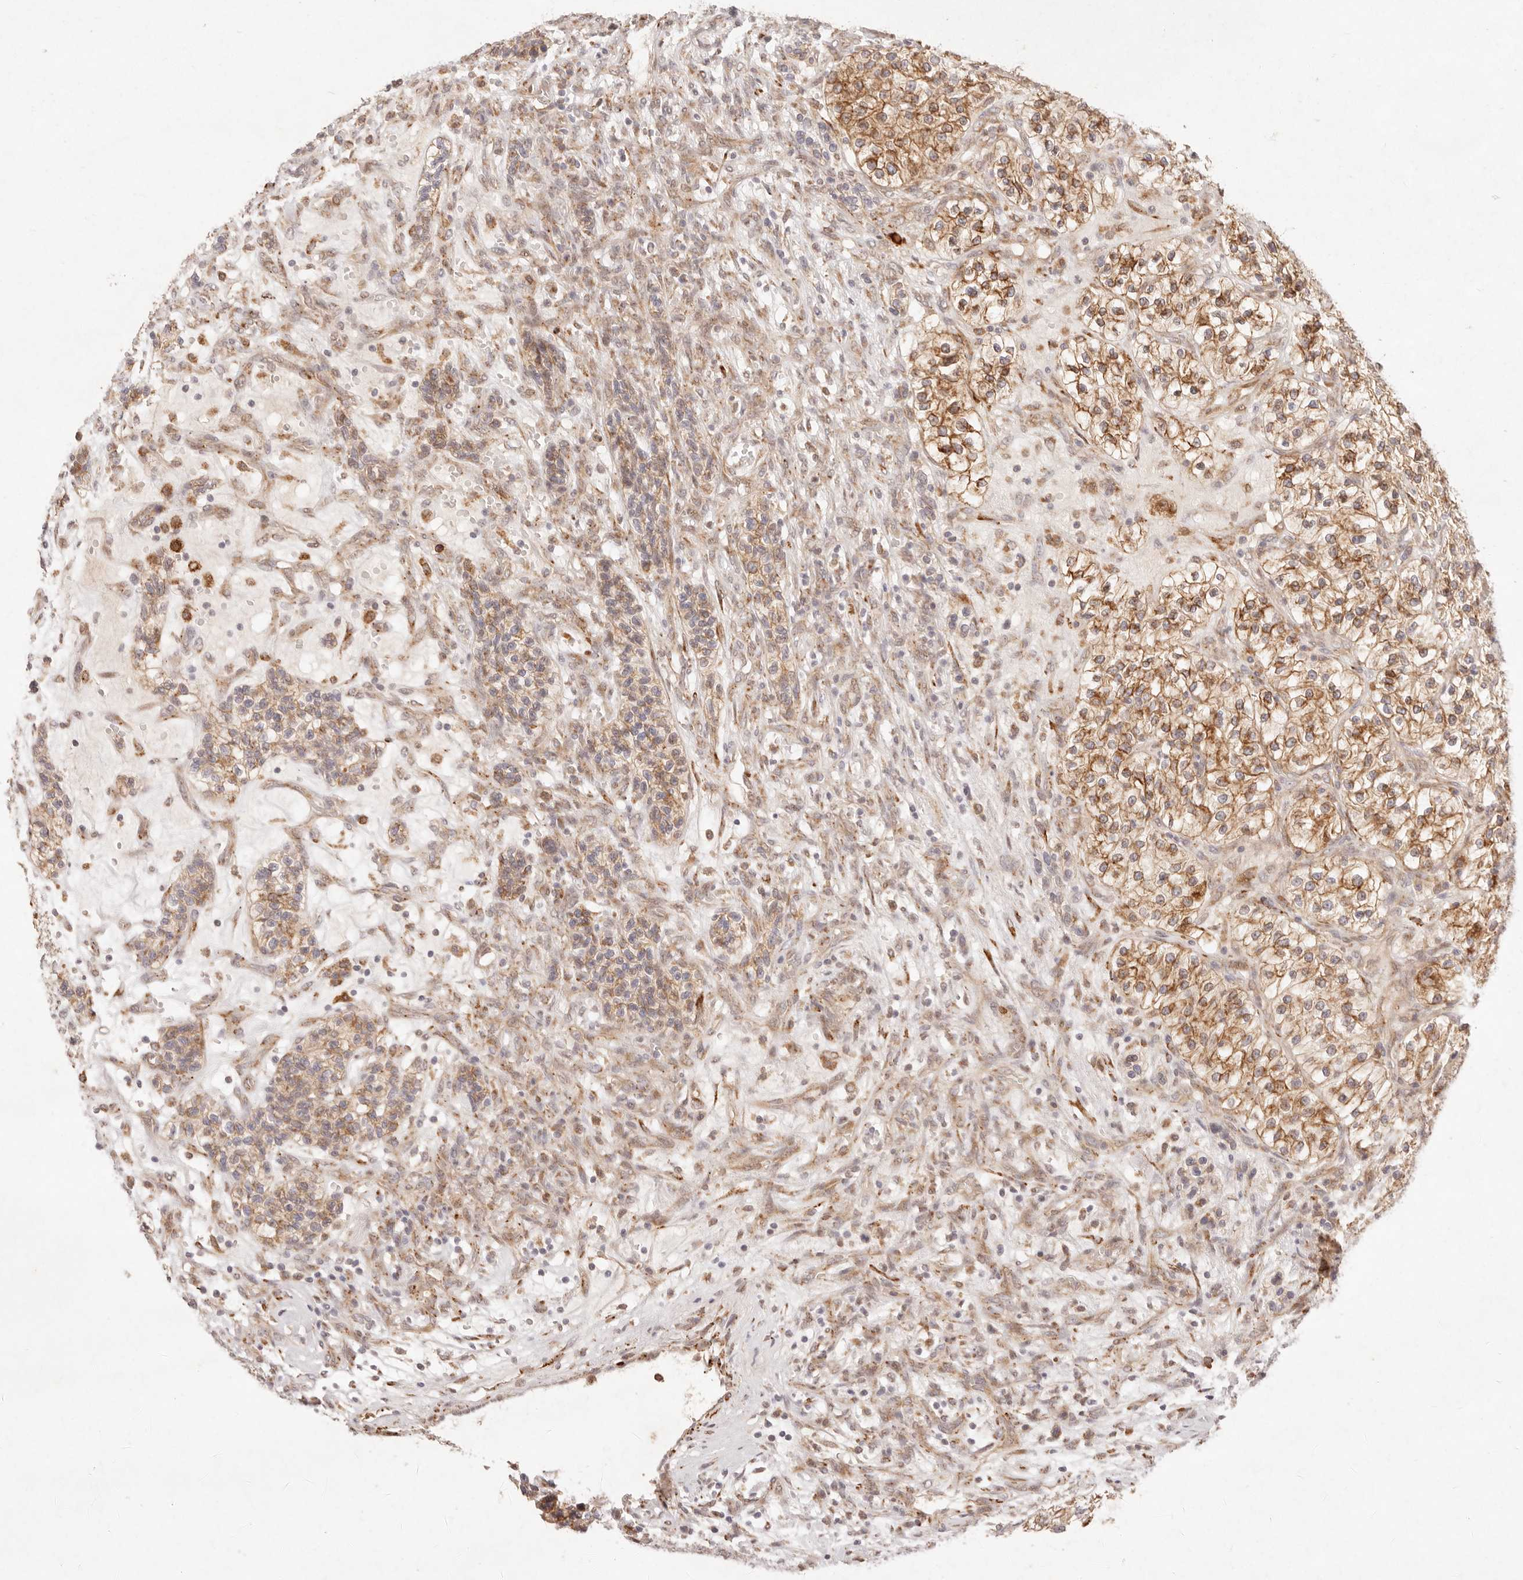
{"staining": {"intensity": "moderate", "quantity": ">75%", "location": "cytoplasmic/membranous"}, "tissue": "renal cancer", "cell_type": "Tumor cells", "image_type": "cancer", "snomed": [{"axis": "morphology", "description": "Adenocarcinoma, NOS"}, {"axis": "topography", "description": "Kidney"}], "caption": "Human renal adenocarcinoma stained with a brown dye displays moderate cytoplasmic/membranous positive expression in approximately >75% of tumor cells.", "gene": "C1orf127", "patient": {"sex": "female", "age": 57}}